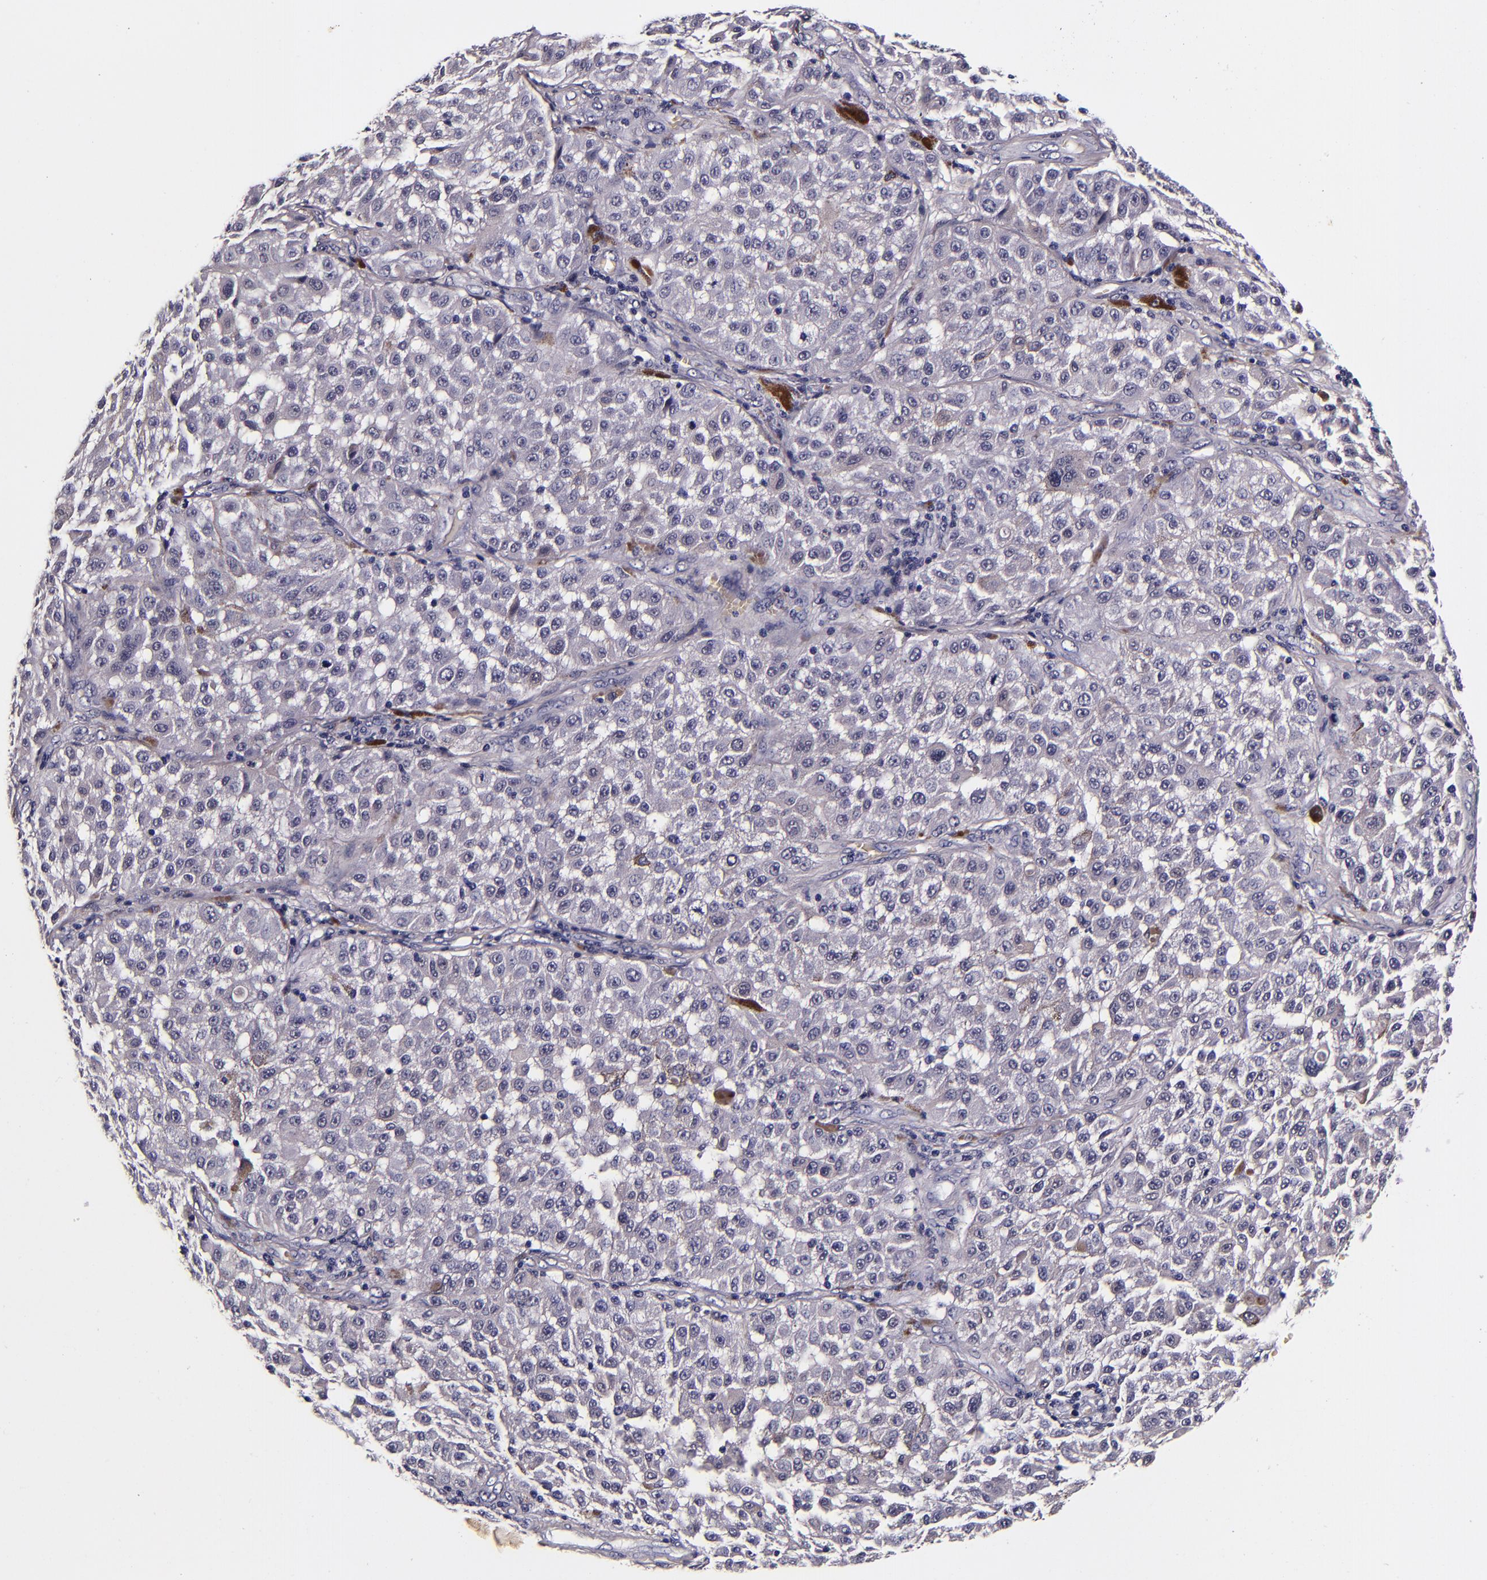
{"staining": {"intensity": "negative", "quantity": "none", "location": "none"}, "tissue": "melanoma", "cell_type": "Tumor cells", "image_type": "cancer", "snomed": [{"axis": "morphology", "description": "Malignant melanoma, NOS"}, {"axis": "topography", "description": "Skin"}], "caption": "Immunohistochemistry of melanoma demonstrates no positivity in tumor cells.", "gene": "FBN1", "patient": {"sex": "female", "age": 64}}